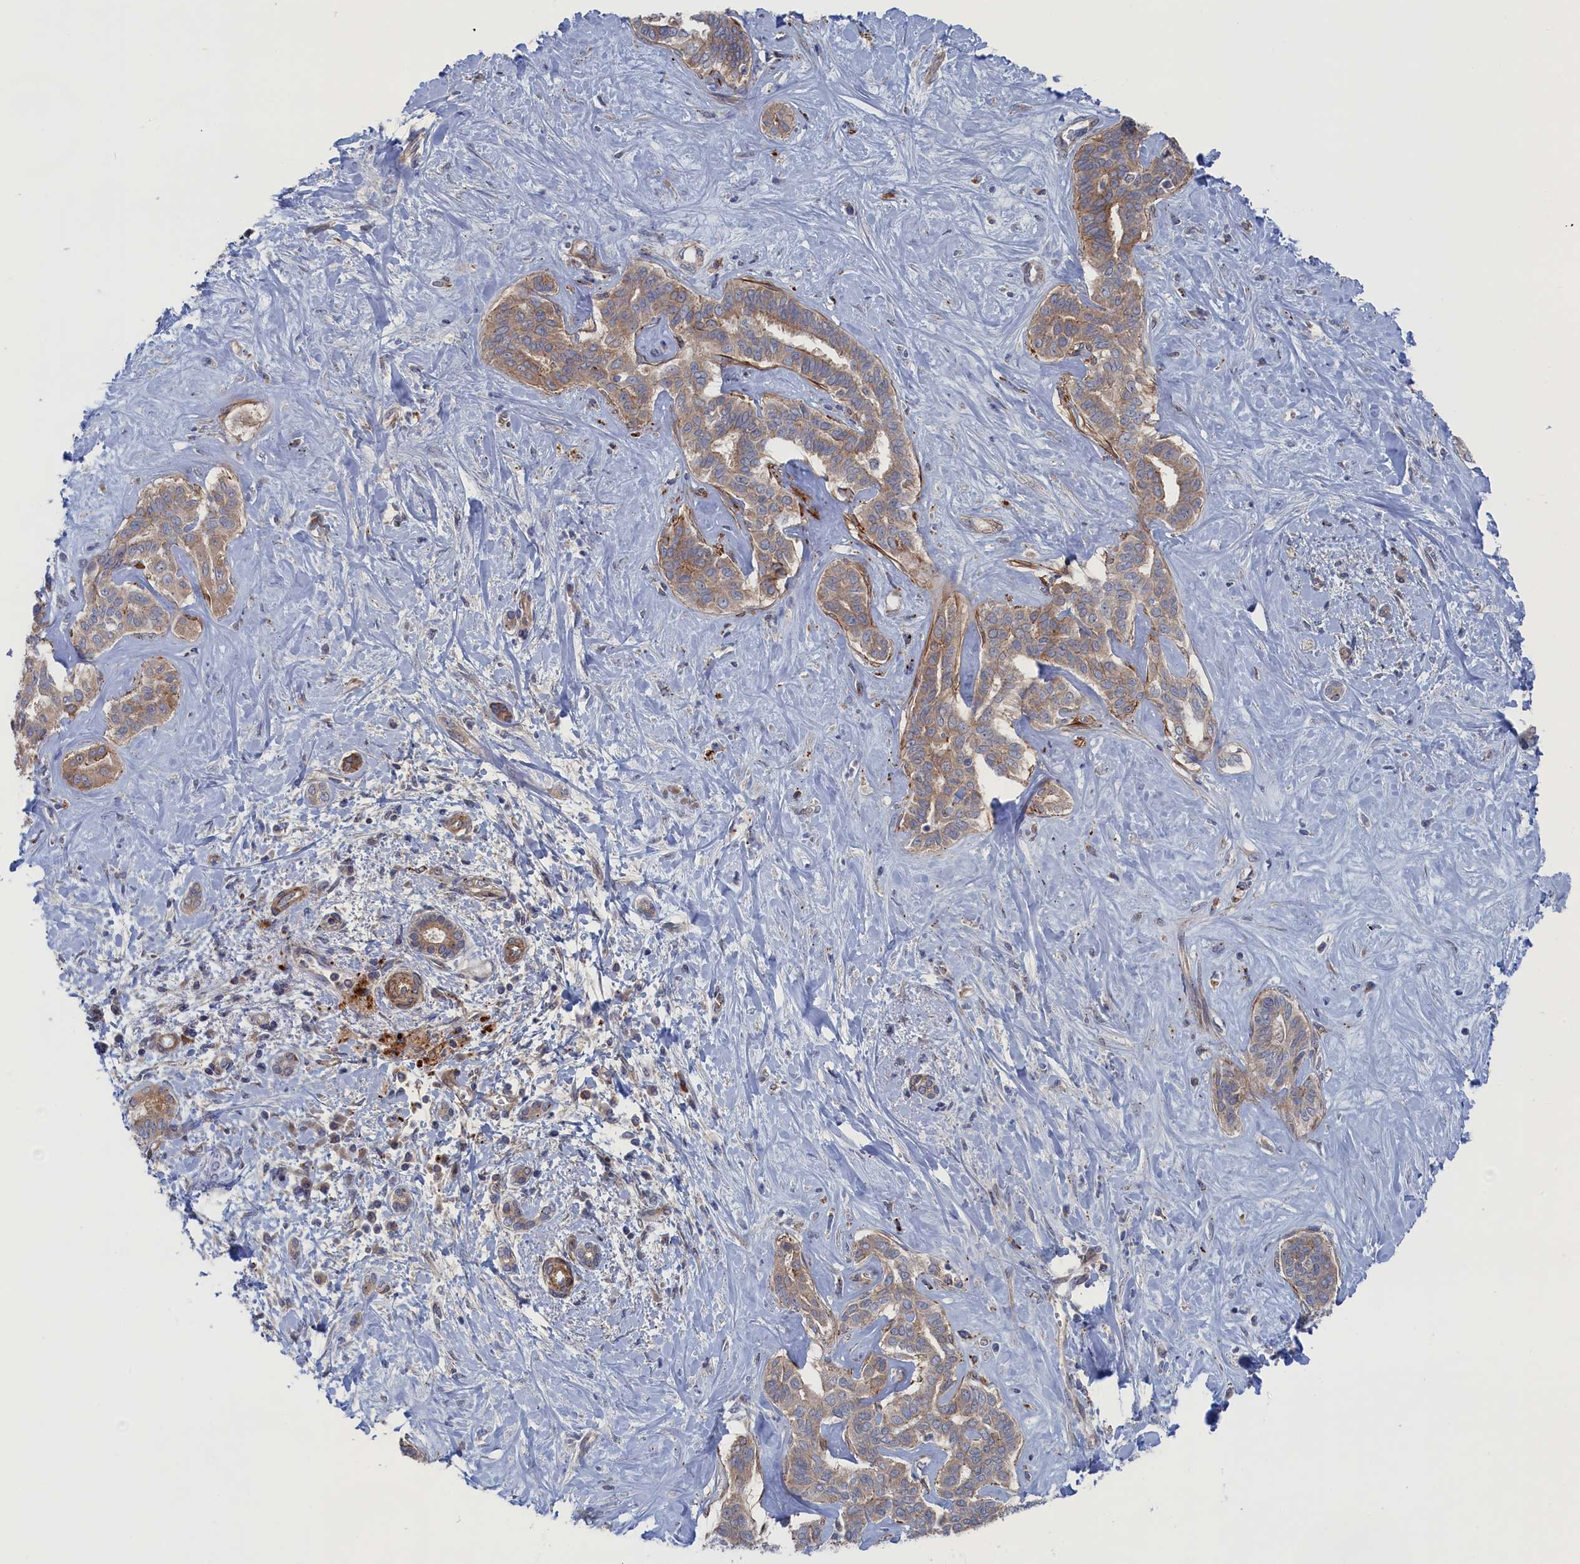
{"staining": {"intensity": "moderate", "quantity": "25%-75%", "location": "cytoplasmic/membranous"}, "tissue": "liver cancer", "cell_type": "Tumor cells", "image_type": "cancer", "snomed": [{"axis": "morphology", "description": "Cholangiocarcinoma"}, {"axis": "topography", "description": "Liver"}], "caption": "Tumor cells demonstrate medium levels of moderate cytoplasmic/membranous staining in about 25%-75% of cells in liver cholangiocarcinoma.", "gene": "FILIP1L", "patient": {"sex": "female", "age": 77}}